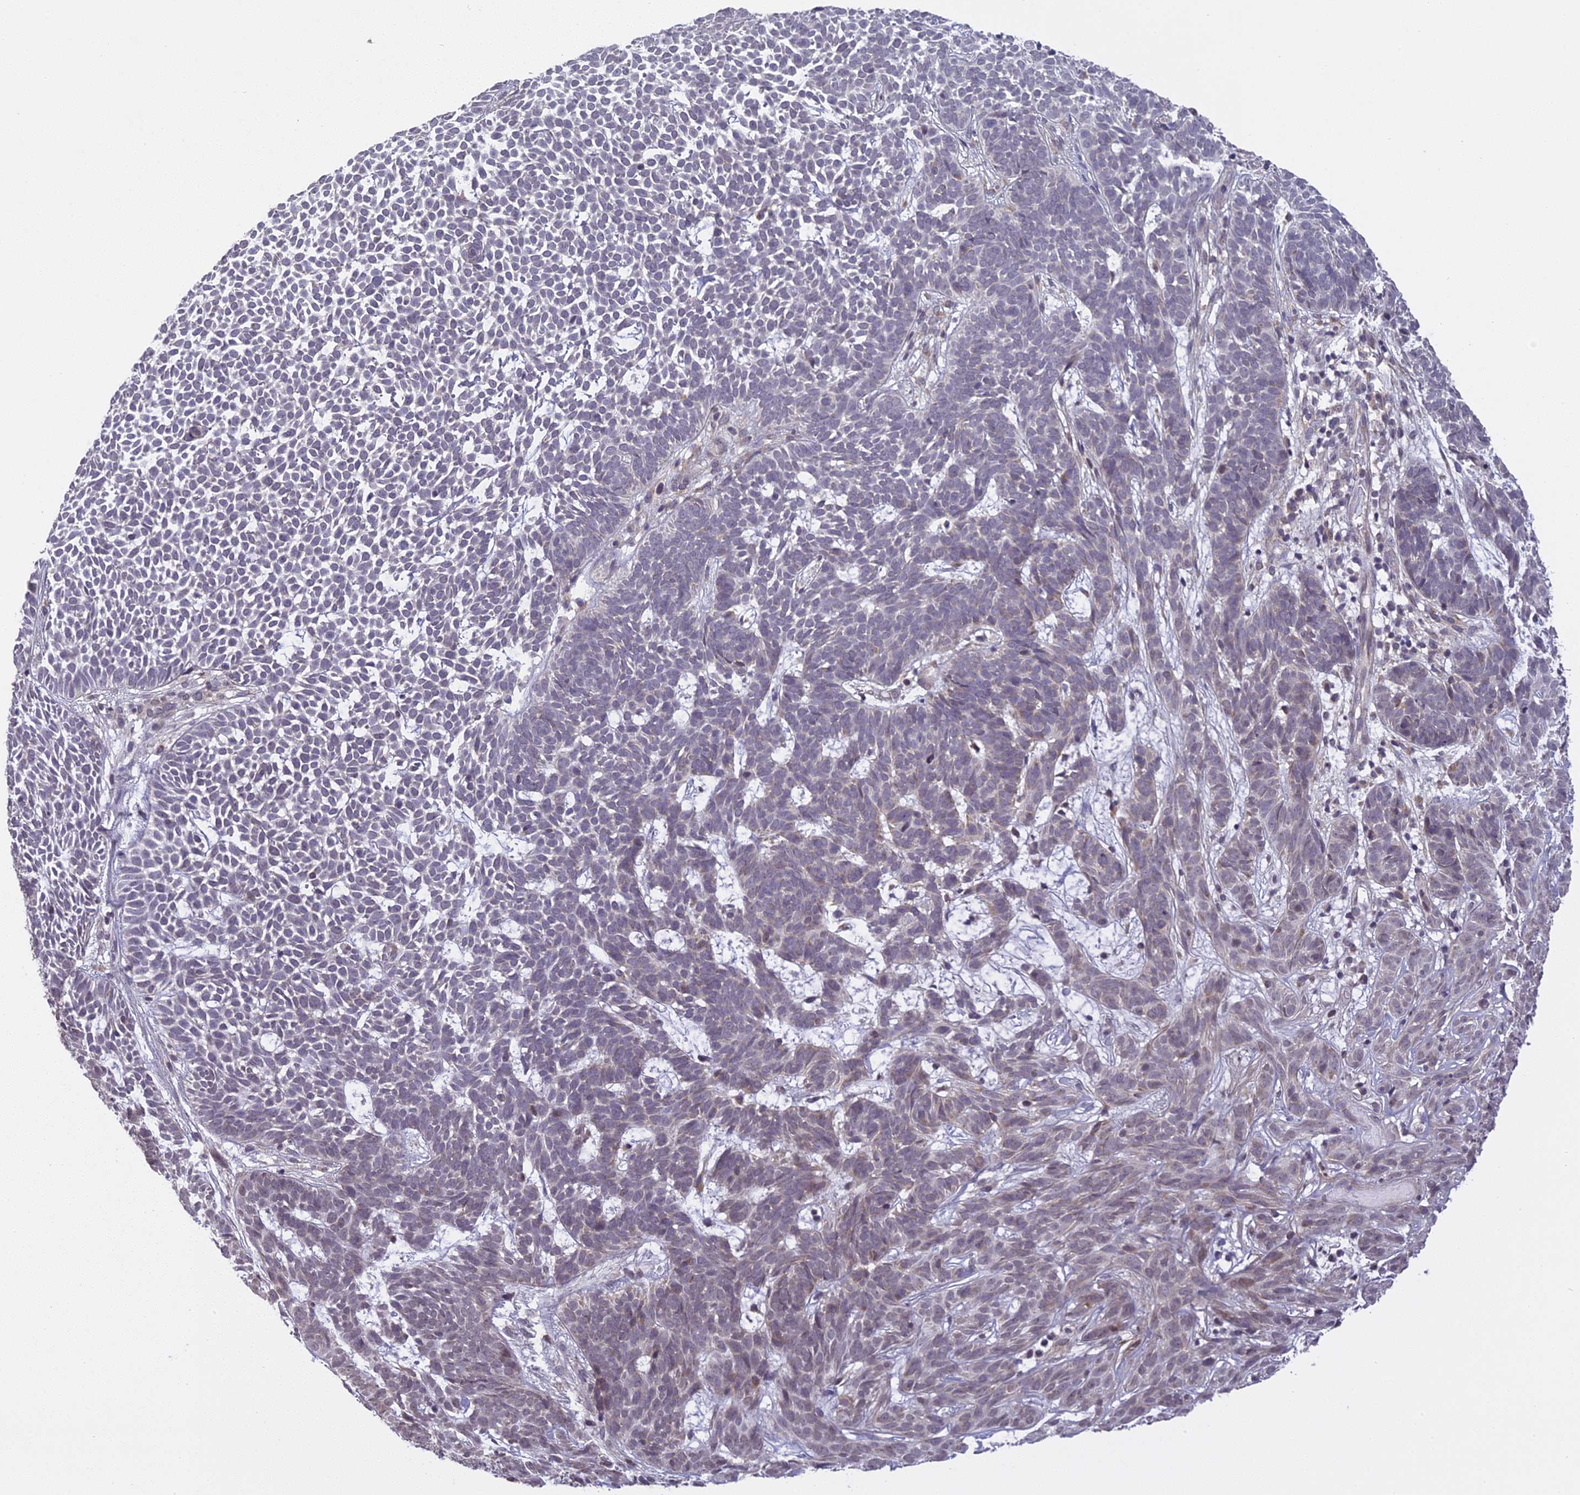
{"staining": {"intensity": "weak", "quantity": "<25%", "location": "cytoplasmic/membranous"}, "tissue": "skin cancer", "cell_type": "Tumor cells", "image_type": "cancer", "snomed": [{"axis": "morphology", "description": "Basal cell carcinoma"}, {"axis": "topography", "description": "Skin"}], "caption": "The image exhibits no staining of tumor cells in skin basal cell carcinoma.", "gene": "ERG28", "patient": {"sex": "female", "age": 78}}